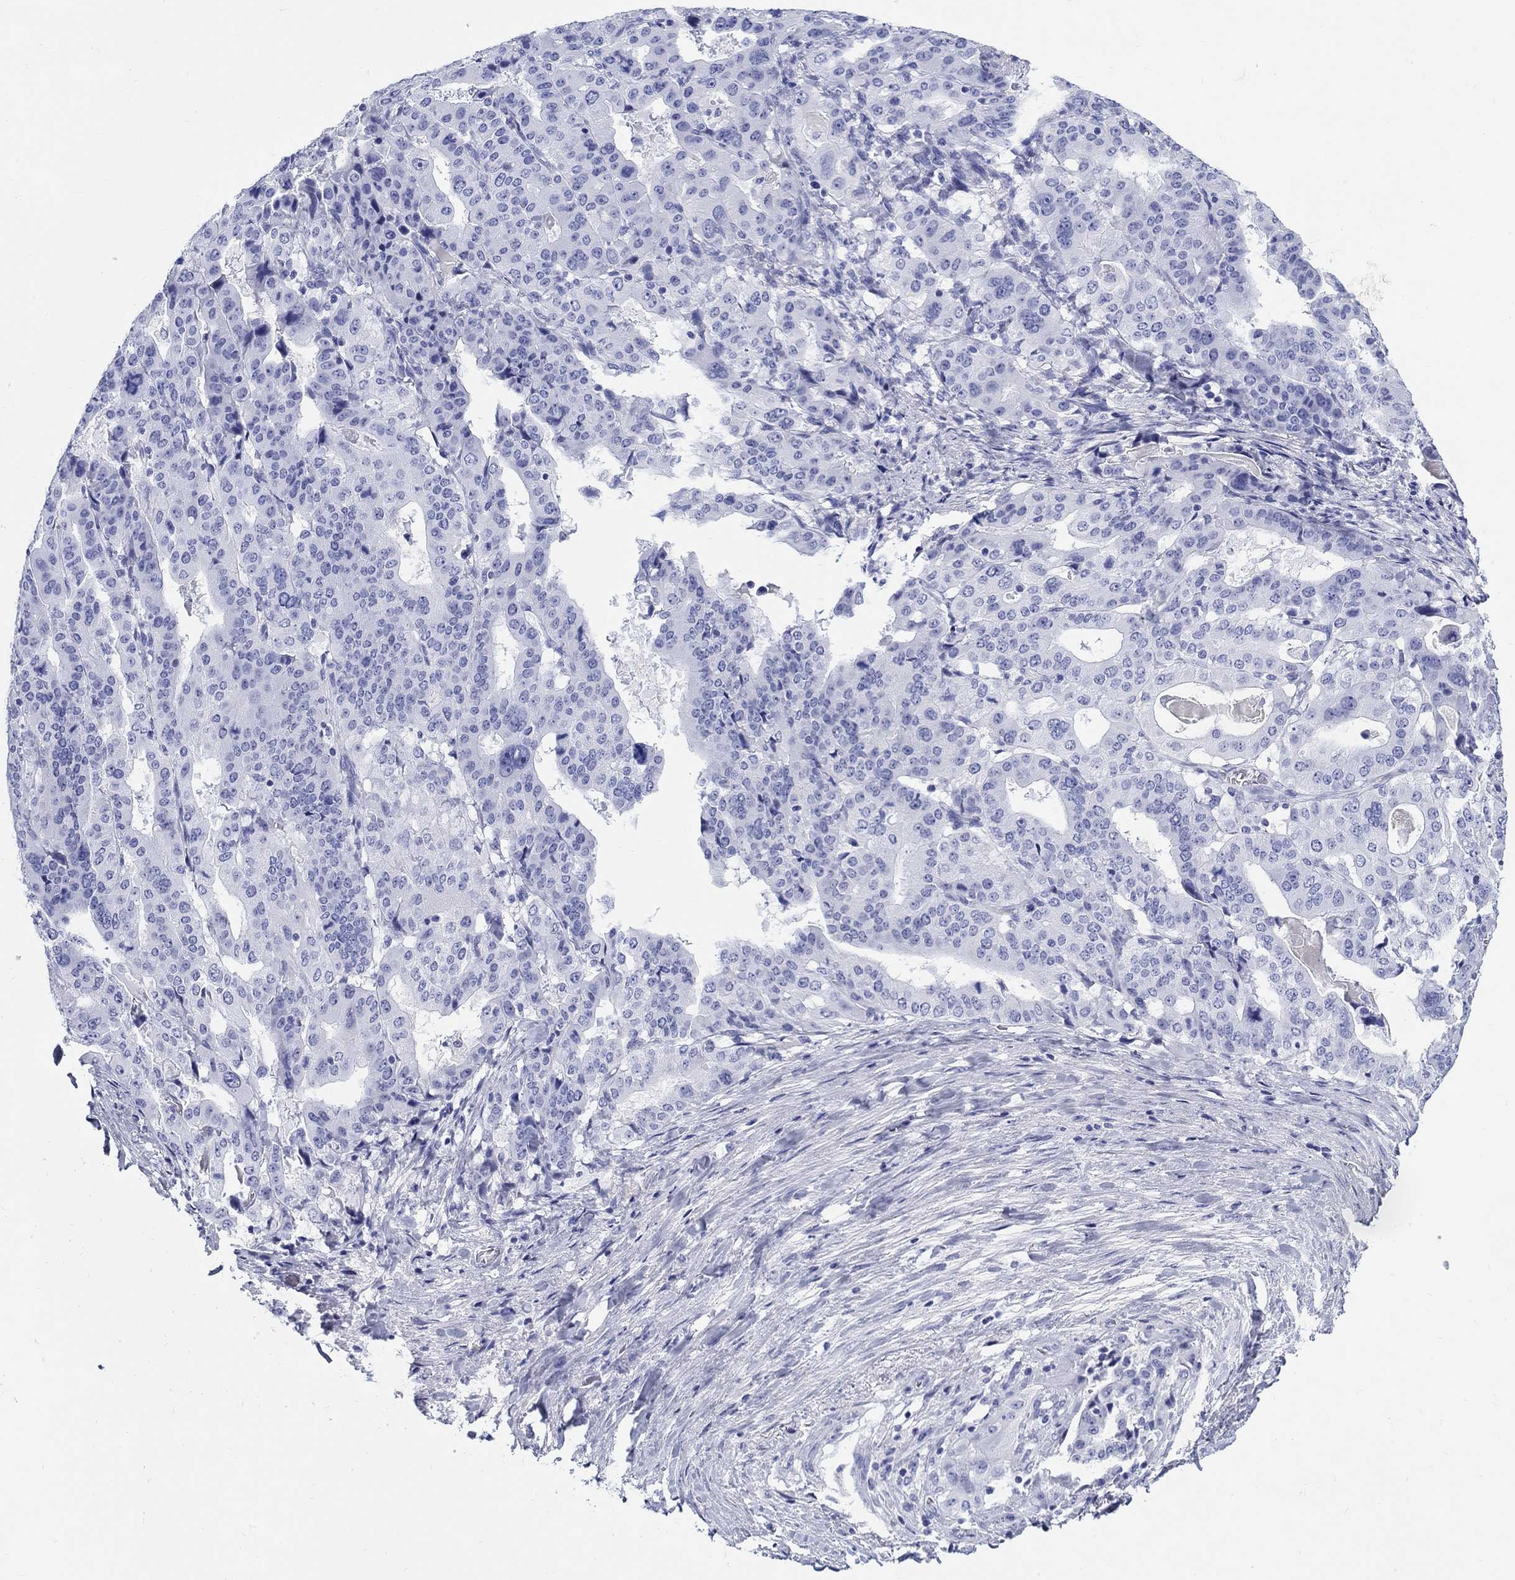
{"staining": {"intensity": "negative", "quantity": "none", "location": "none"}, "tissue": "stomach cancer", "cell_type": "Tumor cells", "image_type": "cancer", "snomed": [{"axis": "morphology", "description": "Adenocarcinoma, NOS"}, {"axis": "topography", "description": "Stomach"}], "caption": "Human adenocarcinoma (stomach) stained for a protein using immunohistochemistry demonstrates no expression in tumor cells.", "gene": "CRYGS", "patient": {"sex": "male", "age": 48}}